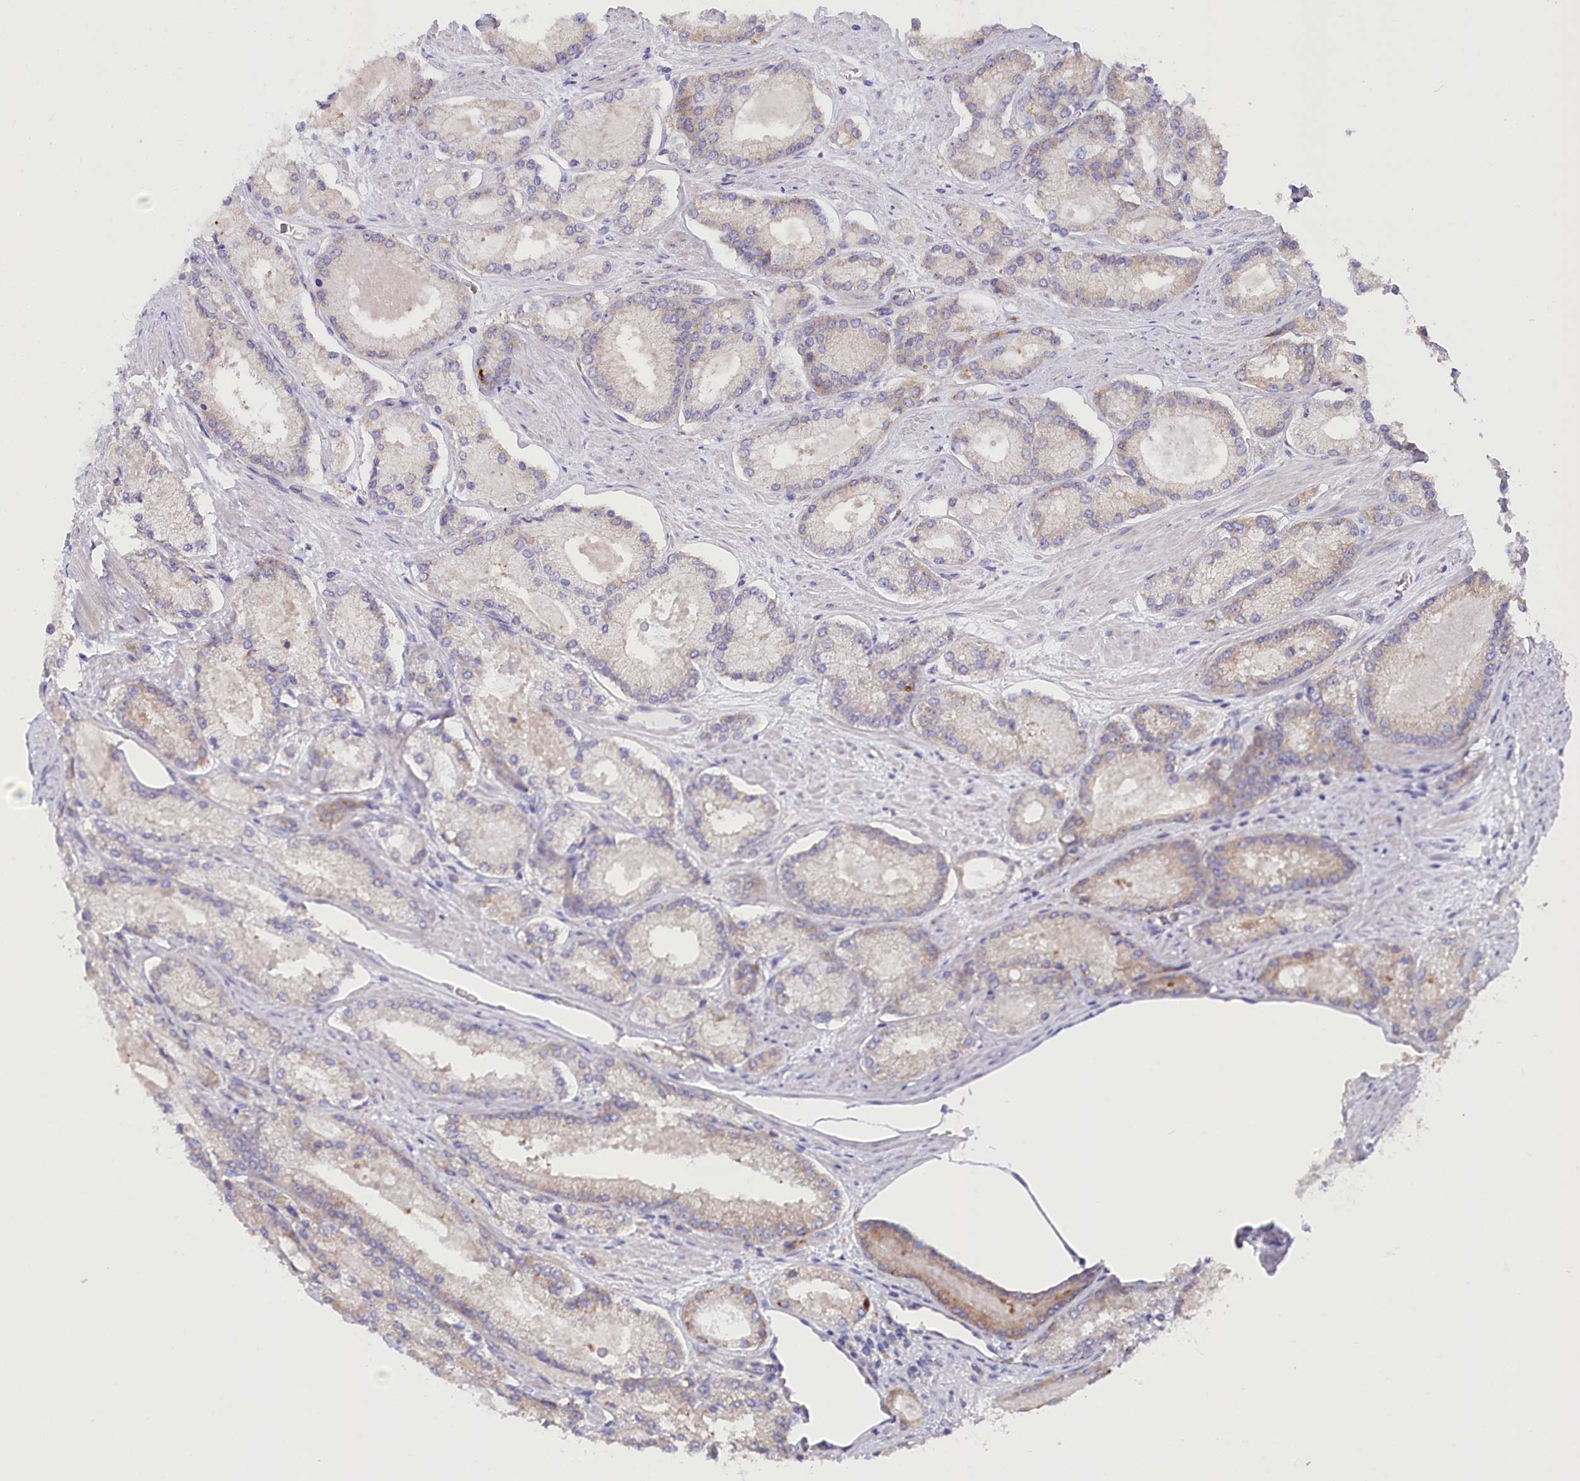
{"staining": {"intensity": "weak", "quantity": "<25%", "location": "cytoplasmic/membranous"}, "tissue": "prostate cancer", "cell_type": "Tumor cells", "image_type": "cancer", "snomed": [{"axis": "morphology", "description": "Adenocarcinoma, Low grade"}, {"axis": "topography", "description": "Prostate"}], "caption": "Tumor cells are negative for brown protein staining in prostate cancer.", "gene": "POGLUT1", "patient": {"sex": "male", "age": 74}}